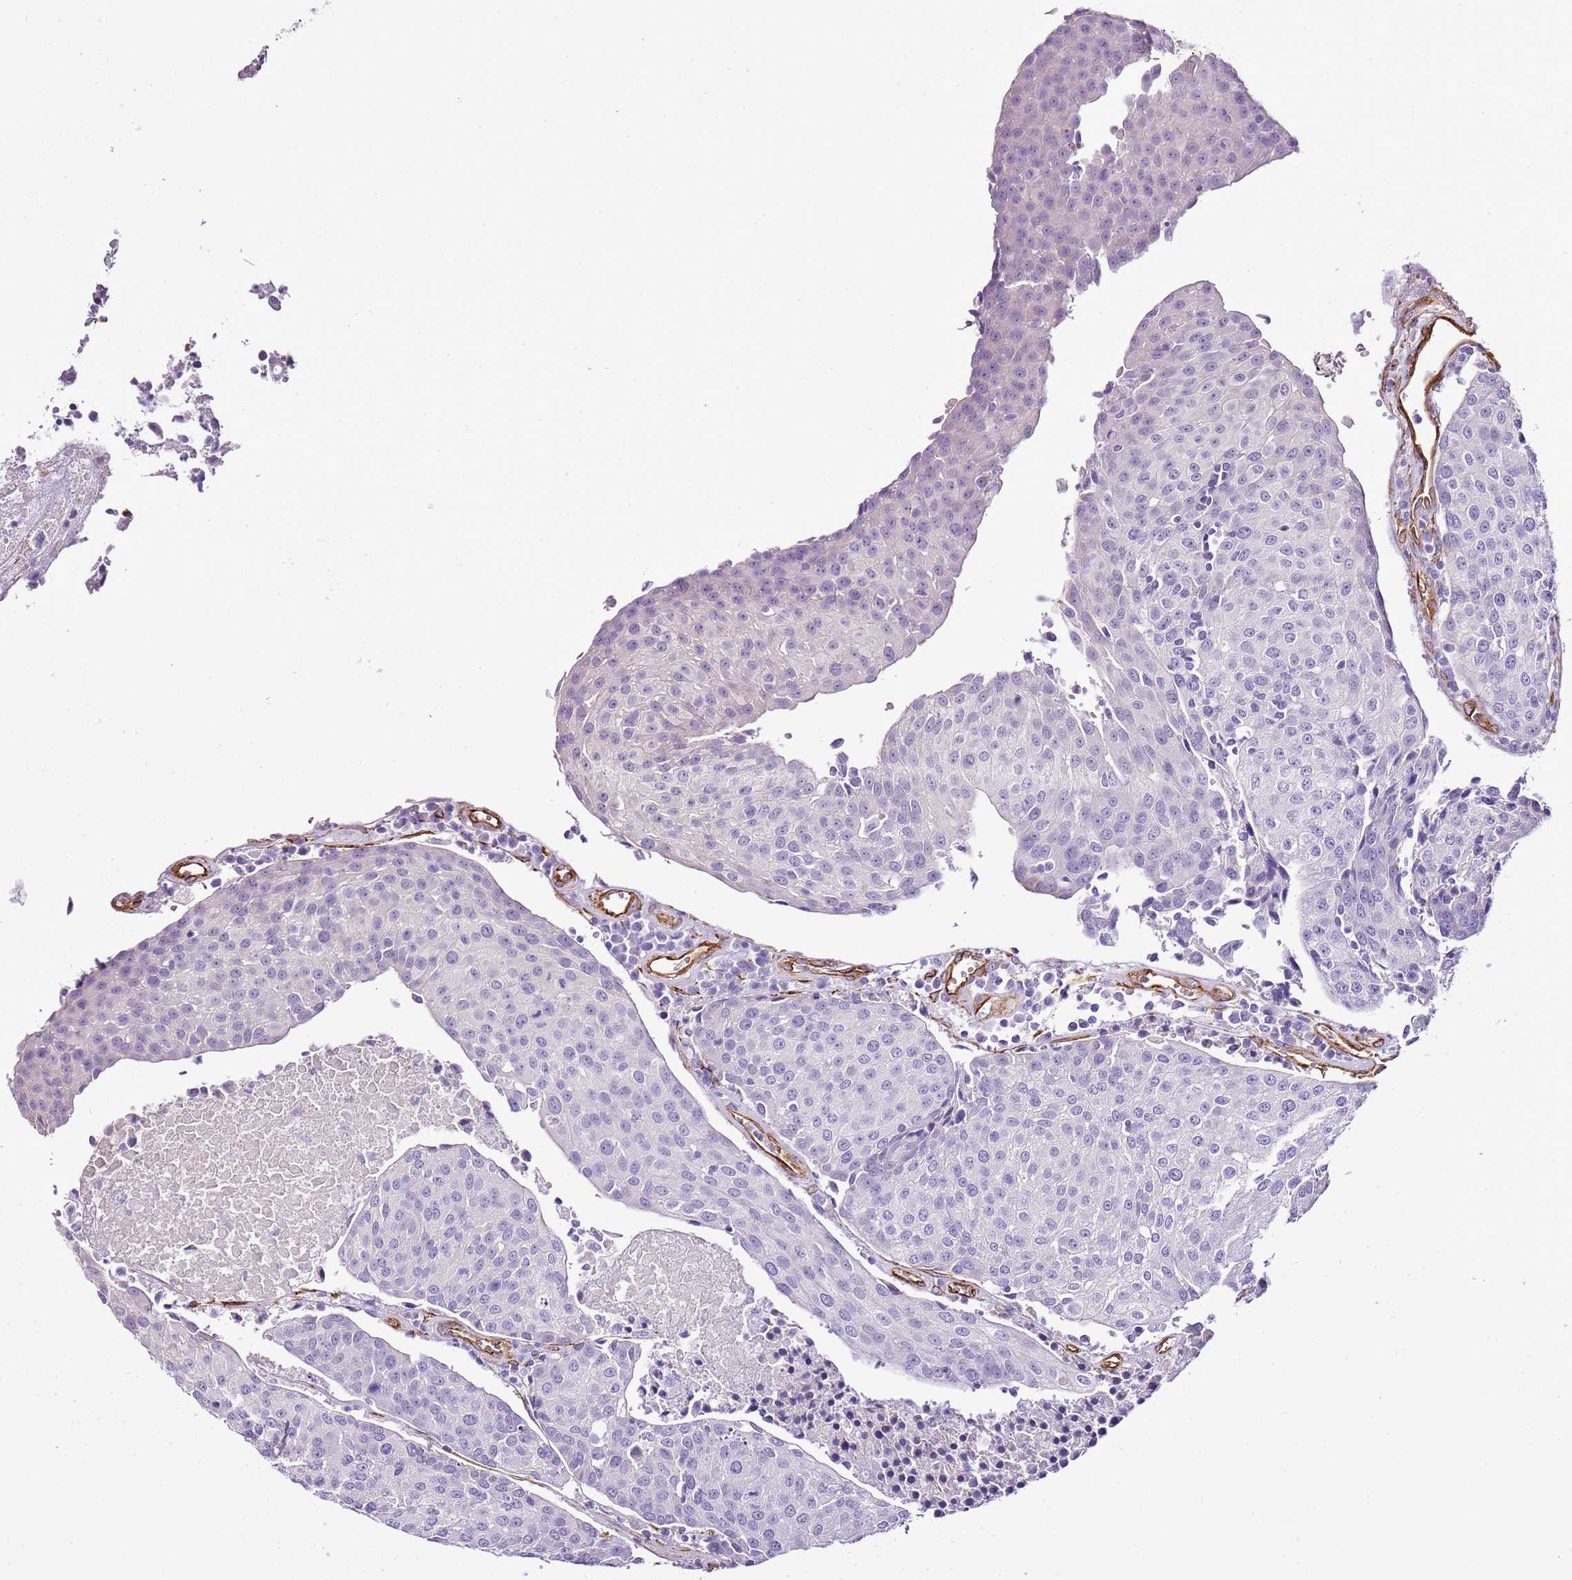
{"staining": {"intensity": "negative", "quantity": "none", "location": "none"}, "tissue": "urothelial cancer", "cell_type": "Tumor cells", "image_type": "cancer", "snomed": [{"axis": "morphology", "description": "Urothelial carcinoma, High grade"}, {"axis": "topography", "description": "Urinary bladder"}], "caption": "This photomicrograph is of urothelial cancer stained with immunohistochemistry to label a protein in brown with the nuclei are counter-stained blue. There is no positivity in tumor cells.", "gene": "CTDSPL", "patient": {"sex": "female", "age": 85}}